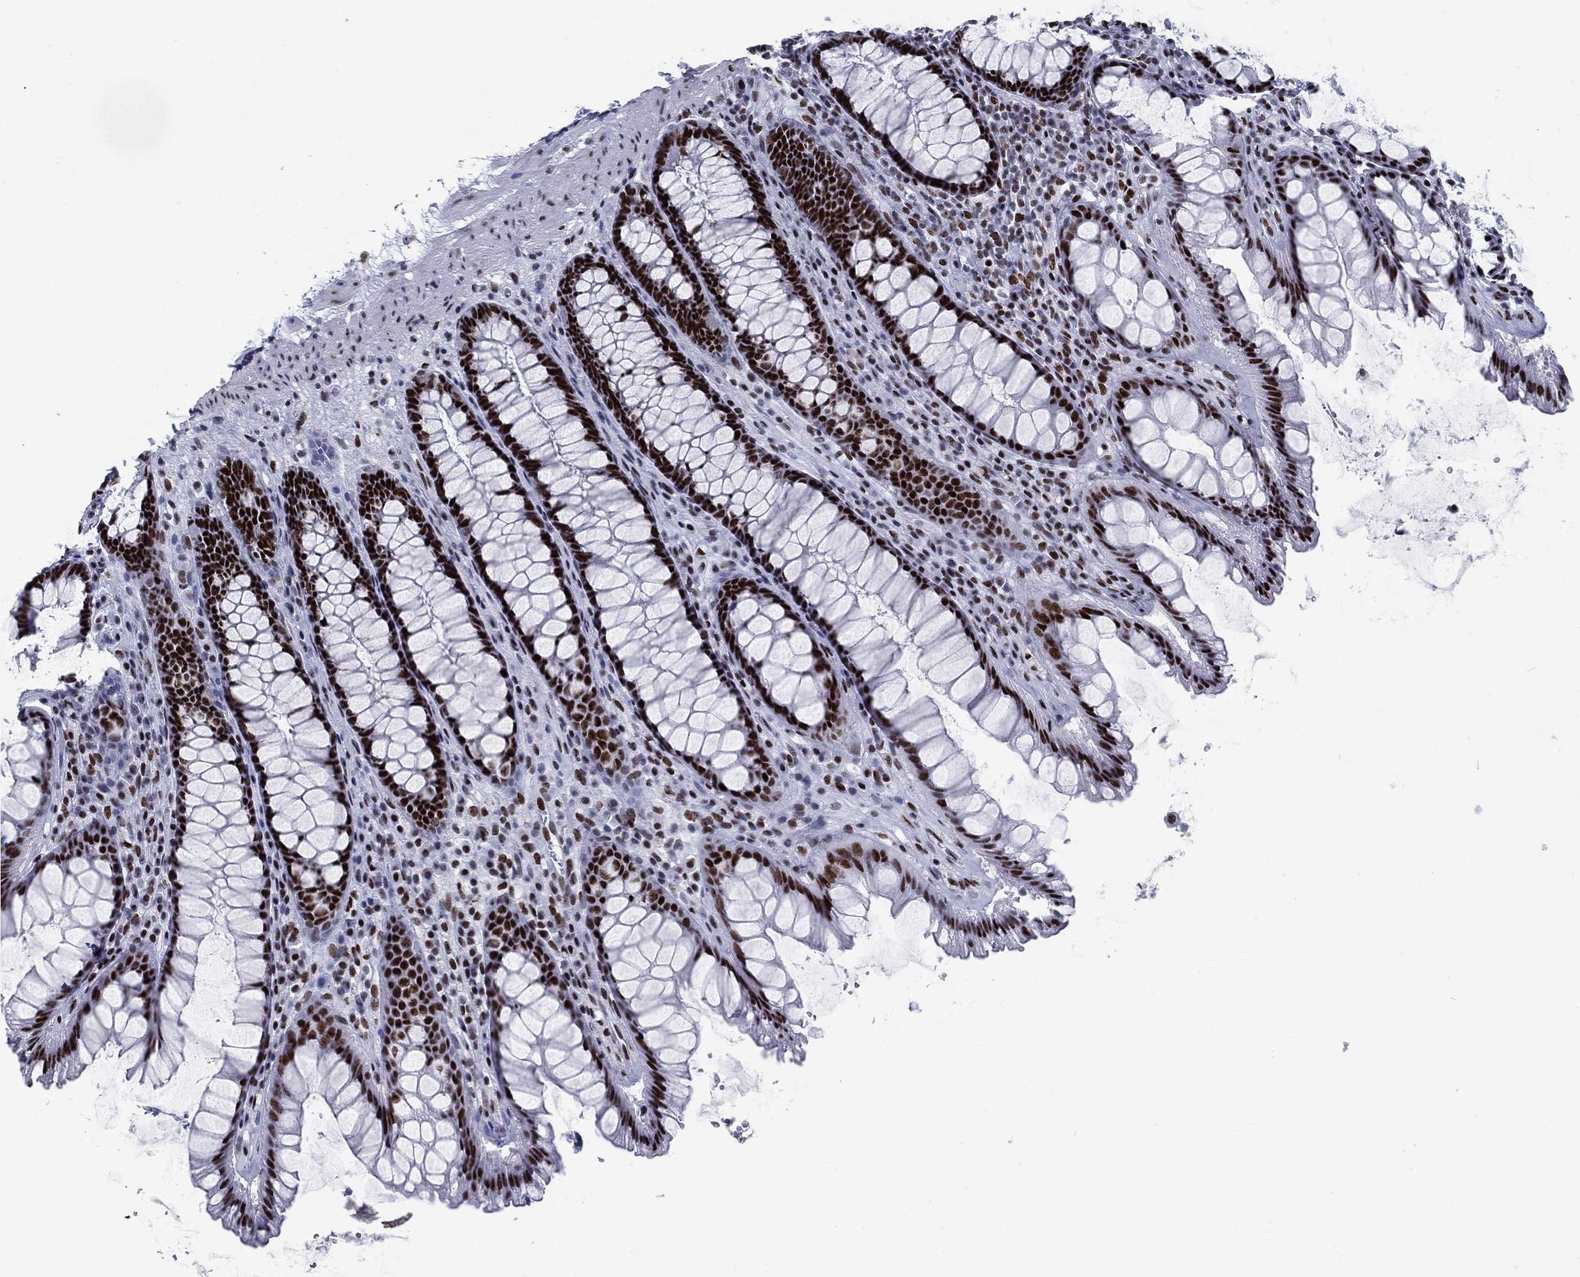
{"staining": {"intensity": "strong", "quantity": ">75%", "location": "nuclear"}, "tissue": "rectum", "cell_type": "Glandular cells", "image_type": "normal", "snomed": [{"axis": "morphology", "description": "Normal tissue, NOS"}, {"axis": "topography", "description": "Rectum"}], "caption": "IHC of normal rectum reveals high levels of strong nuclear expression in about >75% of glandular cells. Immunohistochemistry (ihc) stains the protein in brown and the nuclei are stained blue.", "gene": "CYB561D2", "patient": {"sex": "male", "age": 72}}